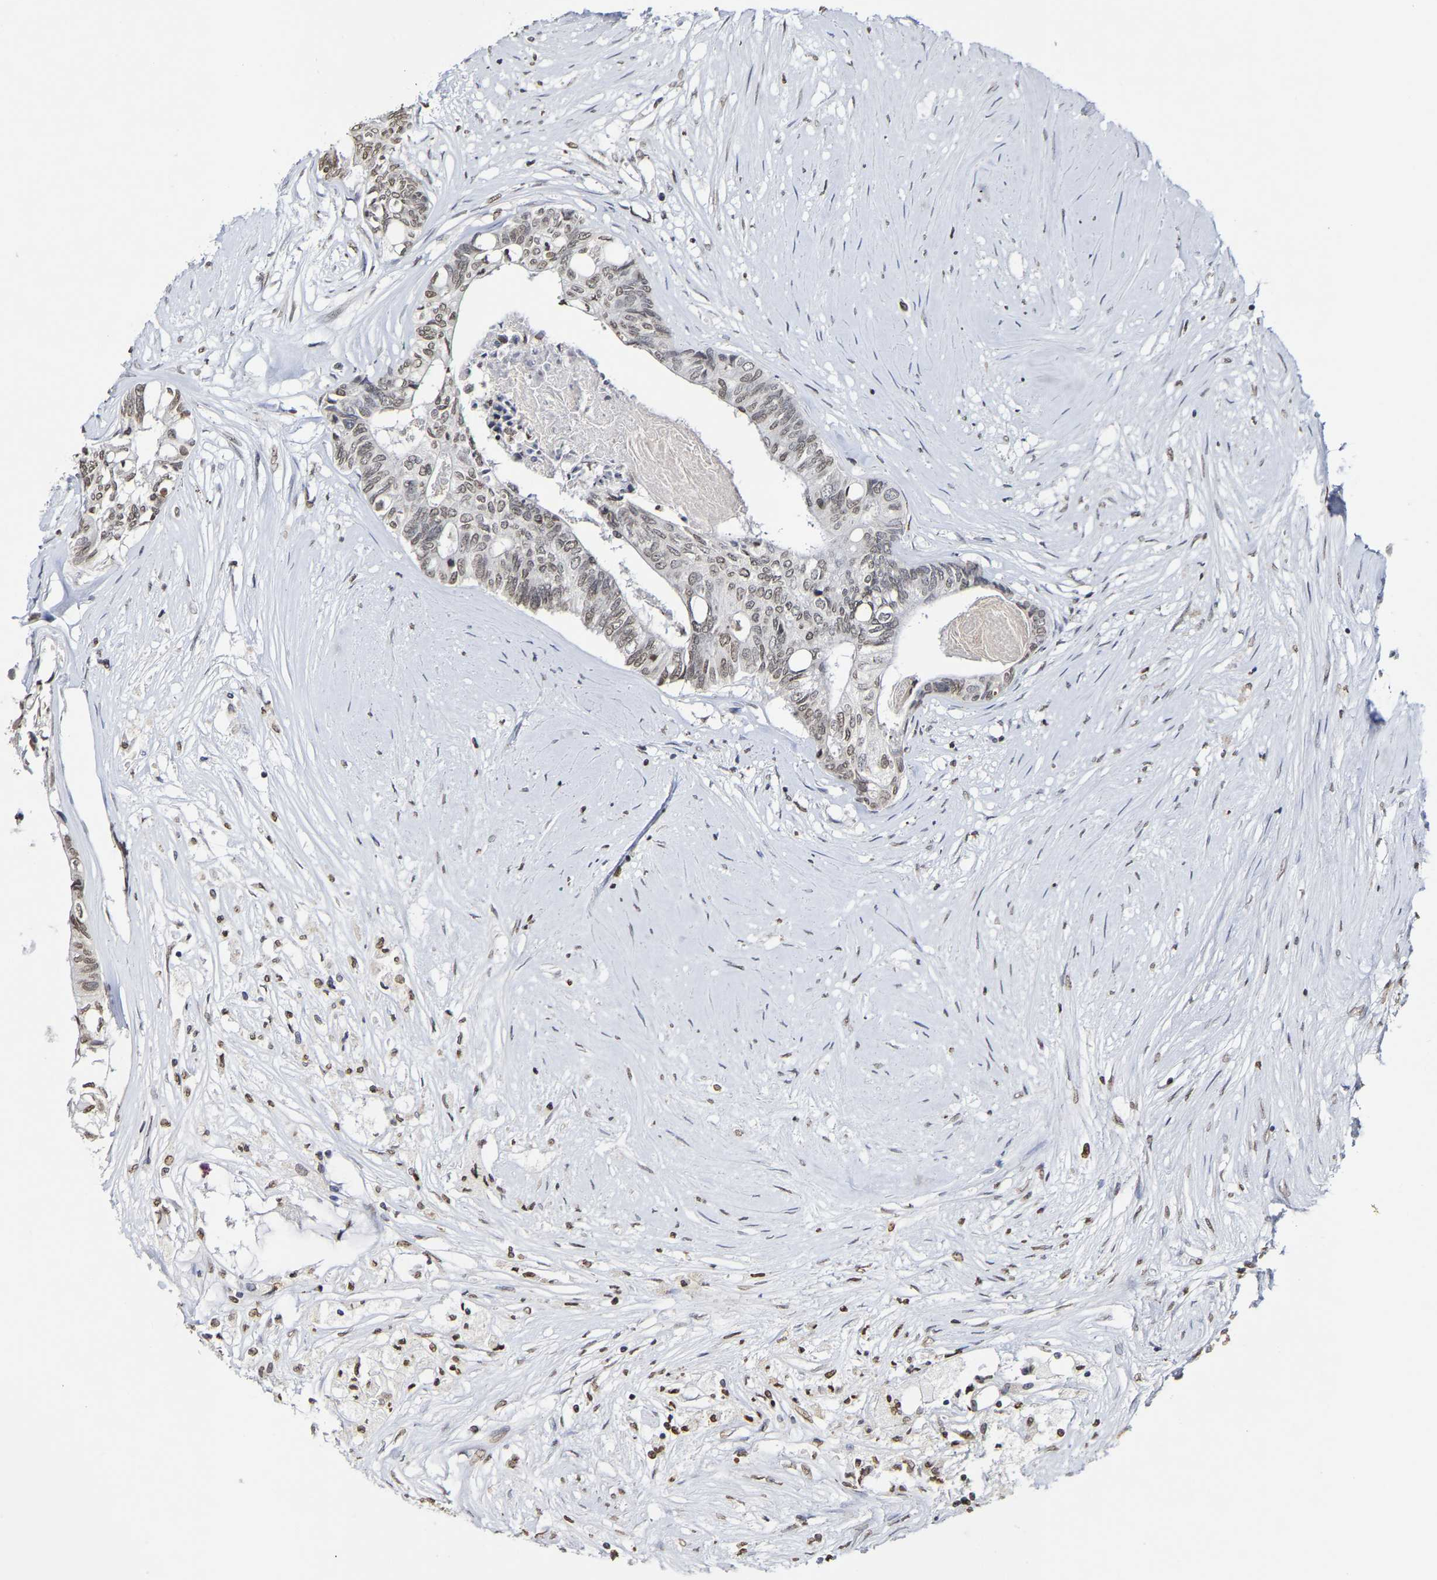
{"staining": {"intensity": "moderate", "quantity": ">75%", "location": "nuclear"}, "tissue": "colorectal cancer", "cell_type": "Tumor cells", "image_type": "cancer", "snomed": [{"axis": "morphology", "description": "Adenocarcinoma, NOS"}, {"axis": "topography", "description": "Rectum"}], "caption": "High-magnification brightfield microscopy of colorectal cancer (adenocarcinoma) stained with DAB (3,3'-diaminobenzidine) (brown) and counterstained with hematoxylin (blue). tumor cells exhibit moderate nuclear expression is present in about>75% of cells.", "gene": "ATF4", "patient": {"sex": "male", "age": 63}}